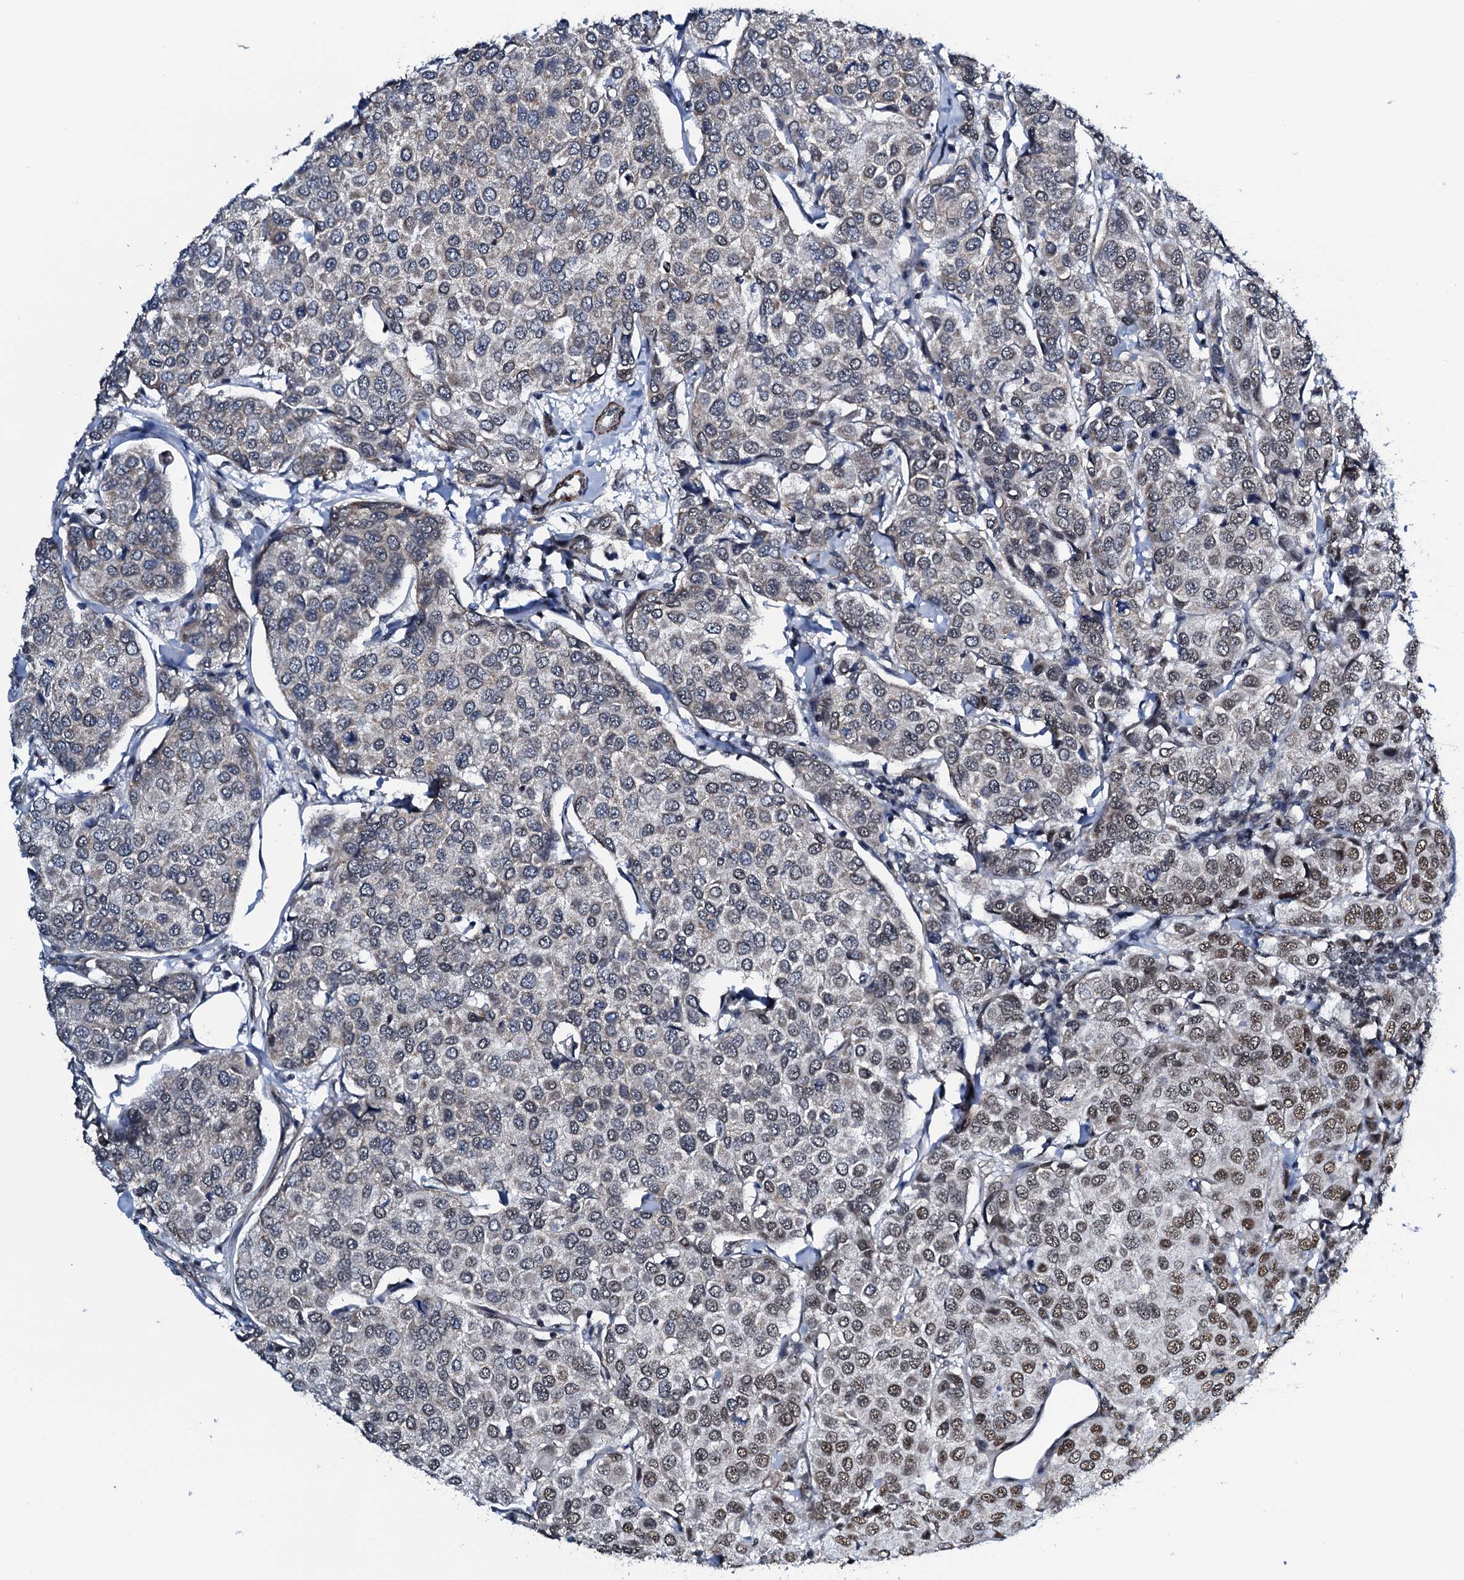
{"staining": {"intensity": "moderate", "quantity": "<25%", "location": "nuclear"}, "tissue": "breast cancer", "cell_type": "Tumor cells", "image_type": "cancer", "snomed": [{"axis": "morphology", "description": "Duct carcinoma"}, {"axis": "topography", "description": "Breast"}], "caption": "Immunohistochemical staining of breast cancer (intraductal carcinoma) displays low levels of moderate nuclear positivity in about <25% of tumor cells. The protein of interest is shown in brown color, while the nuclei are stained blue.", "gene": "CWC15", "patient": {"sex": "female", "age": 55}}